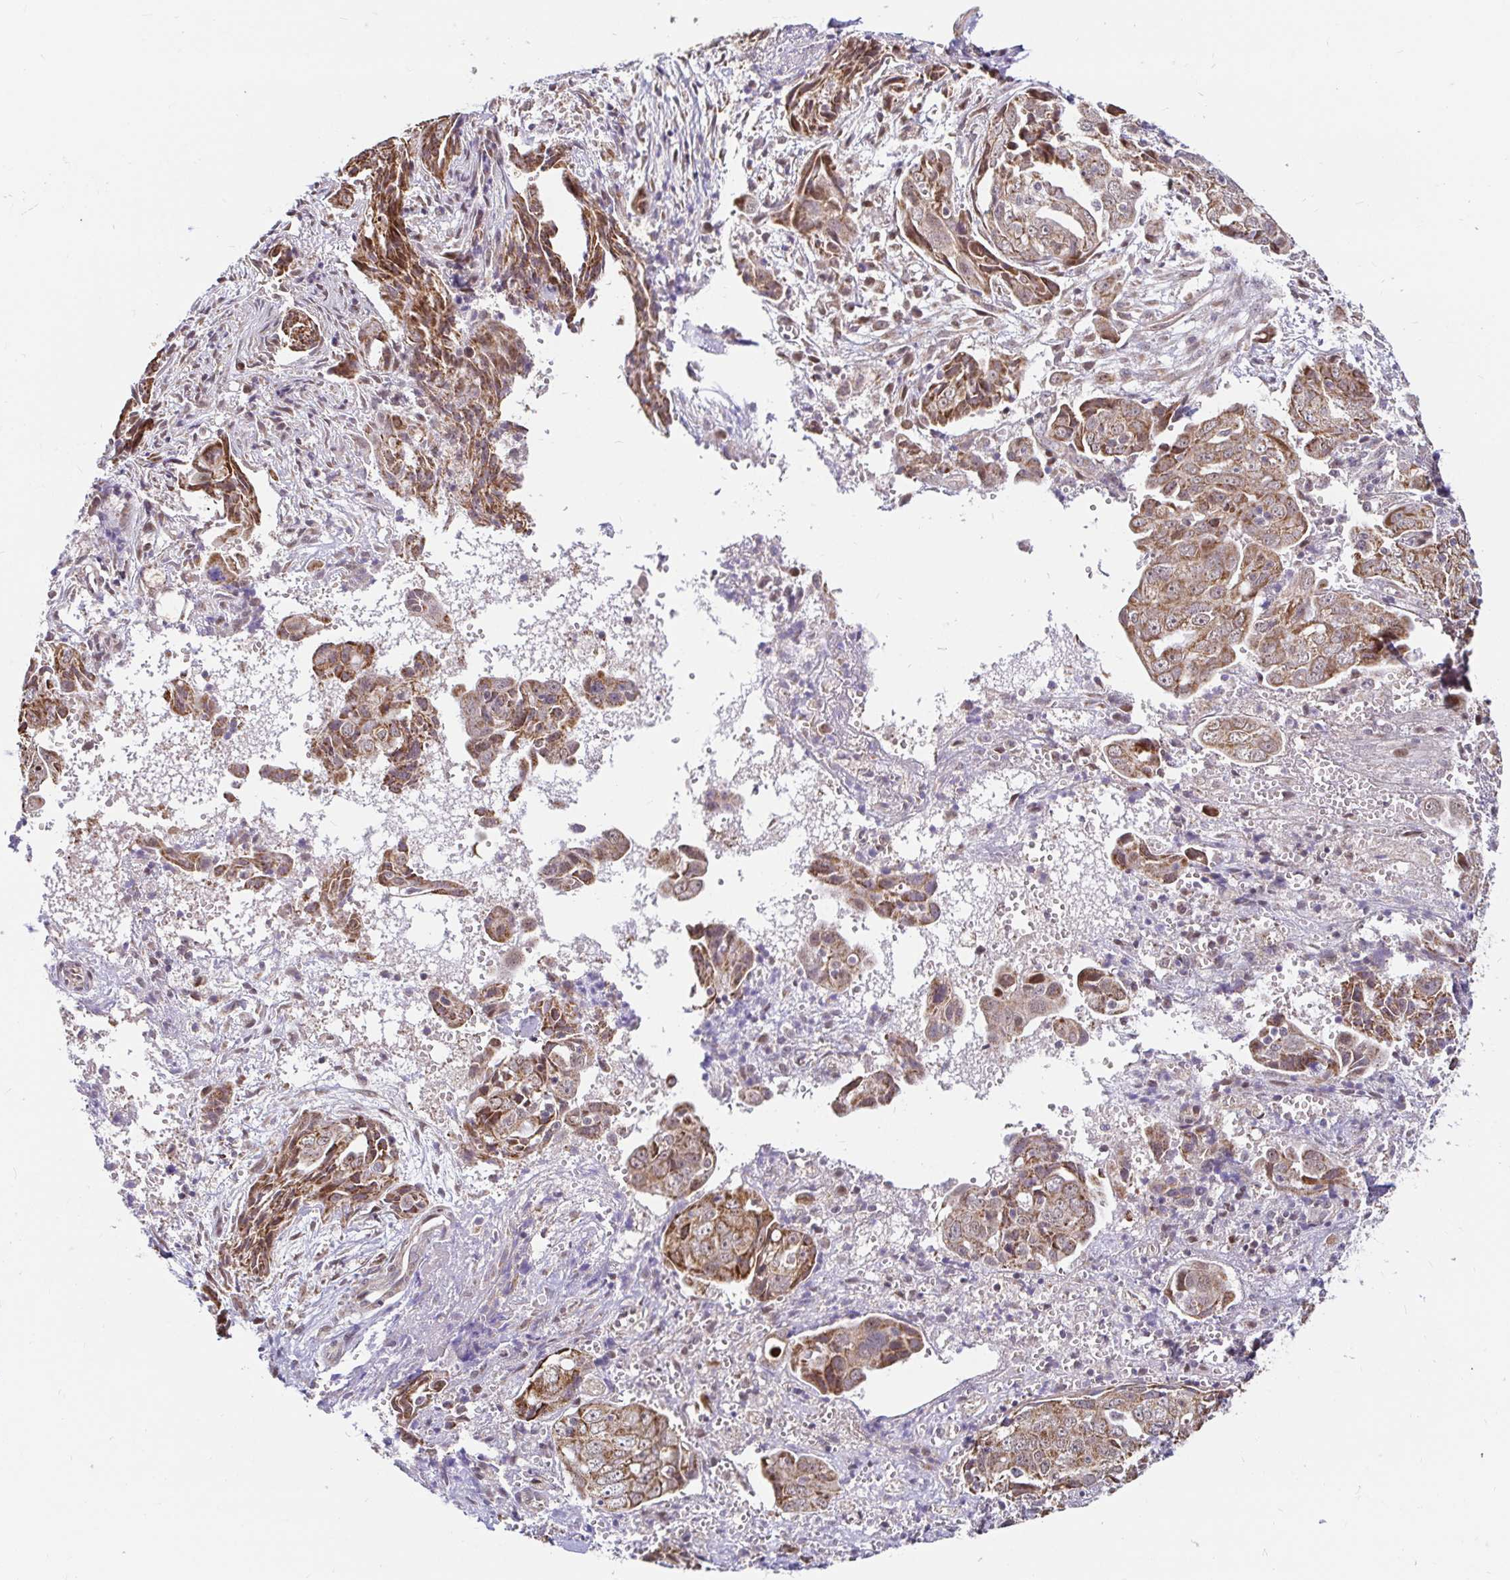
{"staining": {"intensity": "moderate", "quantity": ">75%", "location": "cytoplasmic/membranous"}, "tissue": "ovarian cancer", "cell_type": "Tumor cells", "image_type": "cancer", "snomed": [{"axis": "morphology", "description": "Carcinoma, endometroid"}, {"axis": "topography", "description": "Ovary"}], "caption": "About >75% of tumor cells in human ovarian endometroid carcinoma exhibit moderate cytoplasmic/membranous protein expression as visualized by brown immunohistochemical staining.", "gene": "TIMM50", "patient": {"sex": "female", "age": 70}}